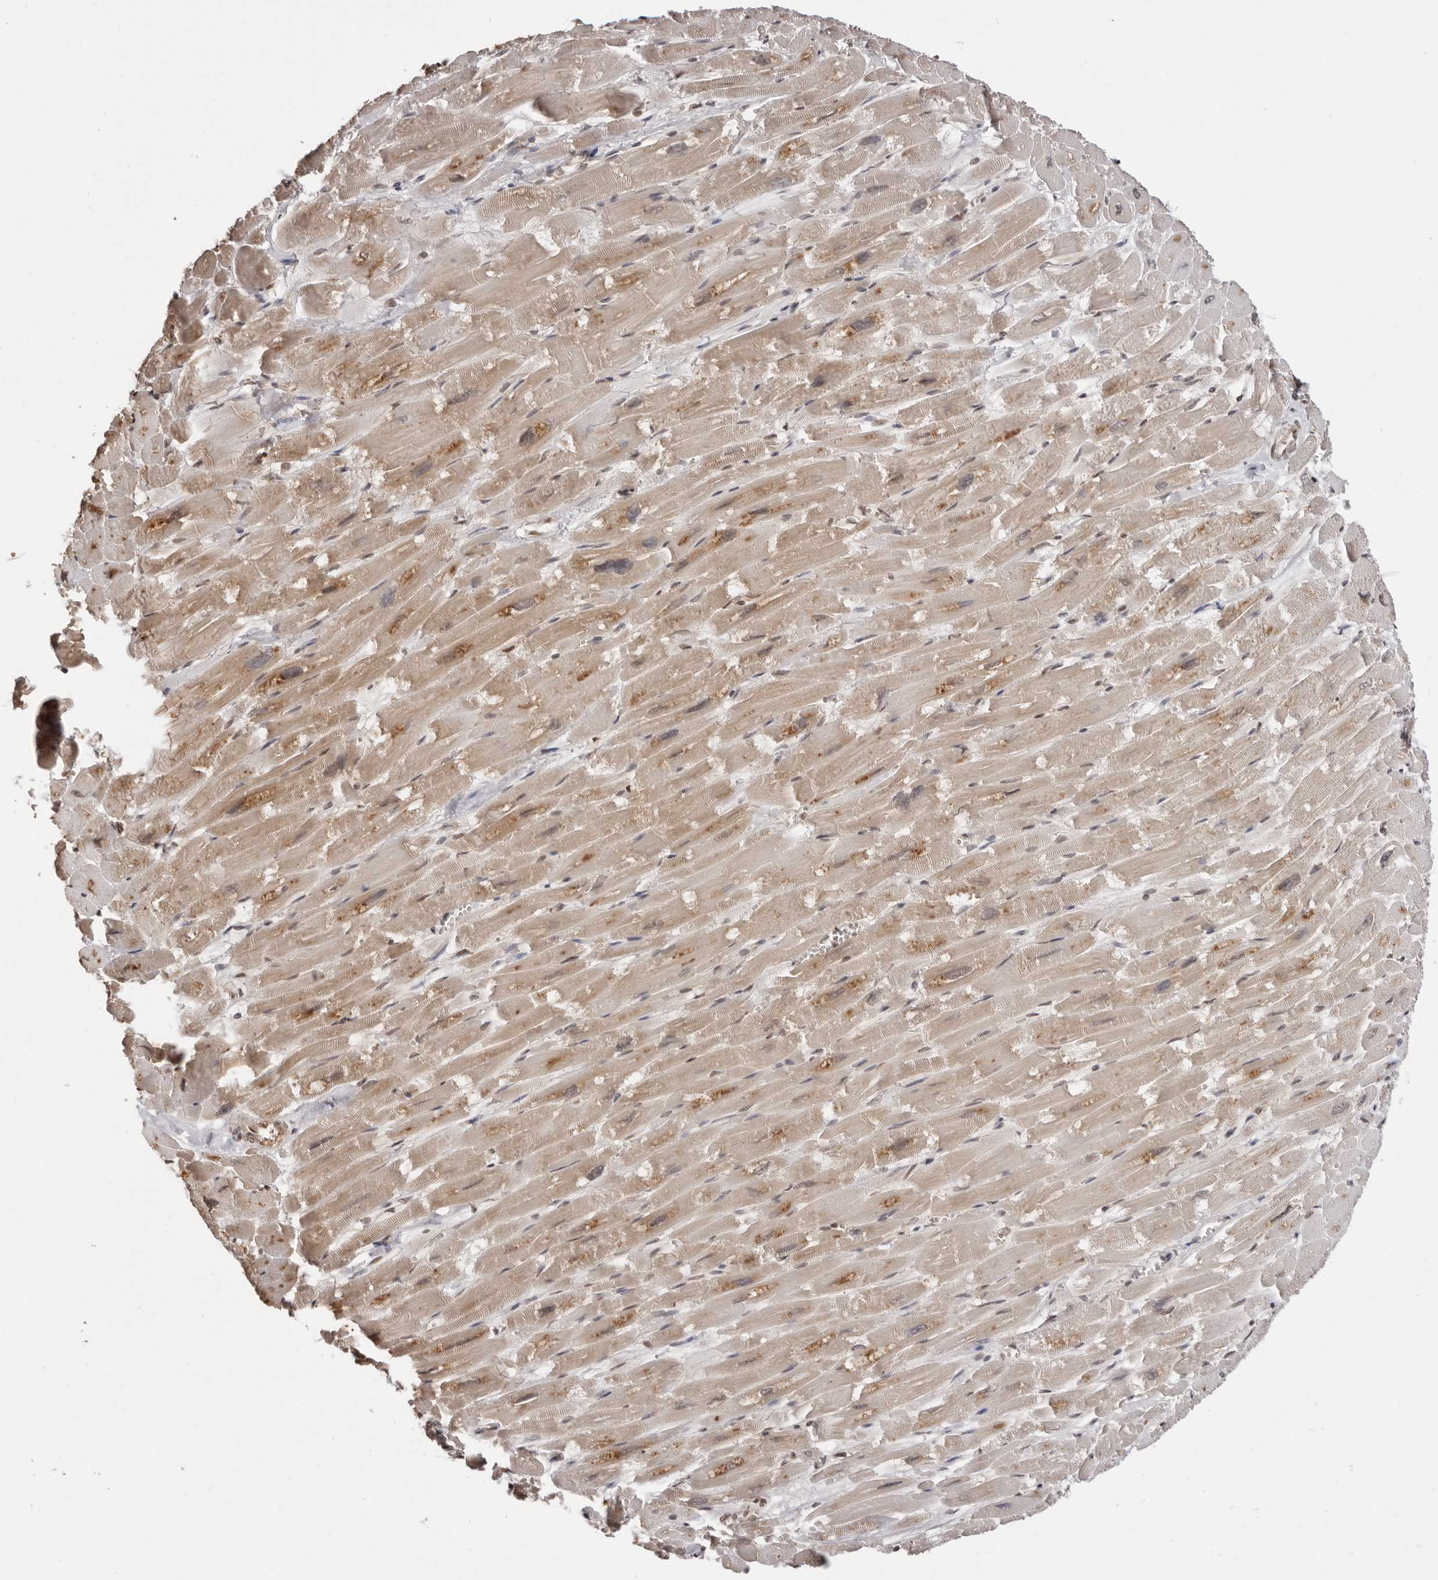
{"staining": {"intensity": "moderate", "quantity": ">75%", "location": "cytoplasmic/membranous,nuclear"}, "tissue": "heart muscle", "cell_type": "Cardiomyocytes", "image_type": "normal", "snomed": [{"axis": "morphology", "description": "Normal tissue, NOS"}, {"axis": "topography", "description": "Heart"}], "caption": "The micrograph displays immunohistochemical staining of normal heart muscle. There is moderate cytoplasmic/membranous,nuclear expression is appreciated in about >75% of cardiomyocytes.", "gene": "SDE2", "patient": {"sex": "male", "age": 54}}